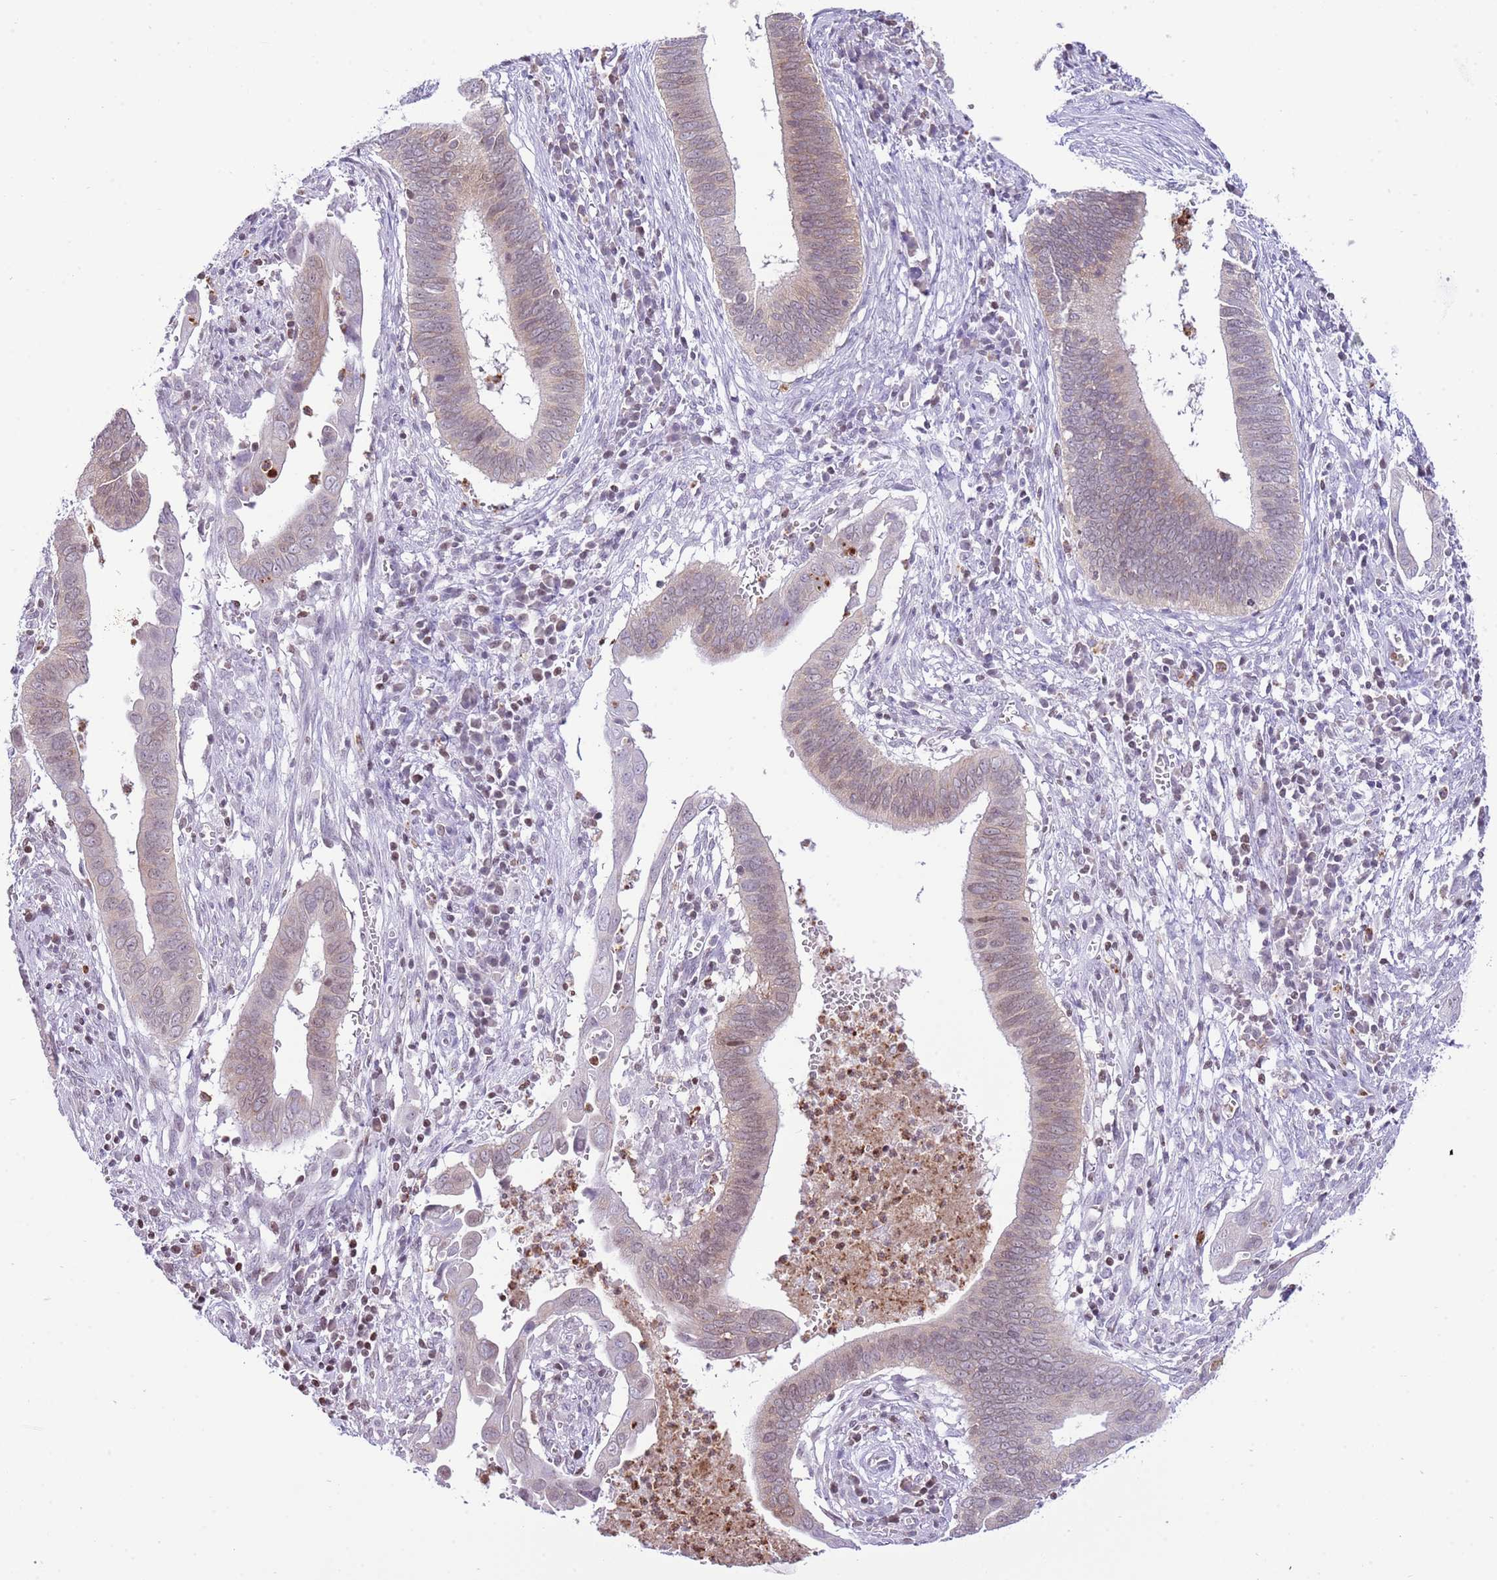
{"staining": {"intensity": "weak", "quantity": "25%-75%", "location": "cytoplasmic/membranous"}, "tissue": "cervical cancer", "cell_type": "Tumor cells", "image_type": "cancer", "snomed": [{"axis": "morphology", "description": "Adenocarcinoma, NOS"}, {"axis": "topography", "description": "Cervix"}], "caption": "Protein staining displays weak cytoplasmic/membranous positivity in approximately 25%-75% of tumor cells in cervical cancer (adenocarcinoma).", "gene": "PRR15", "patient": {"sex": "female", "age": 42}}